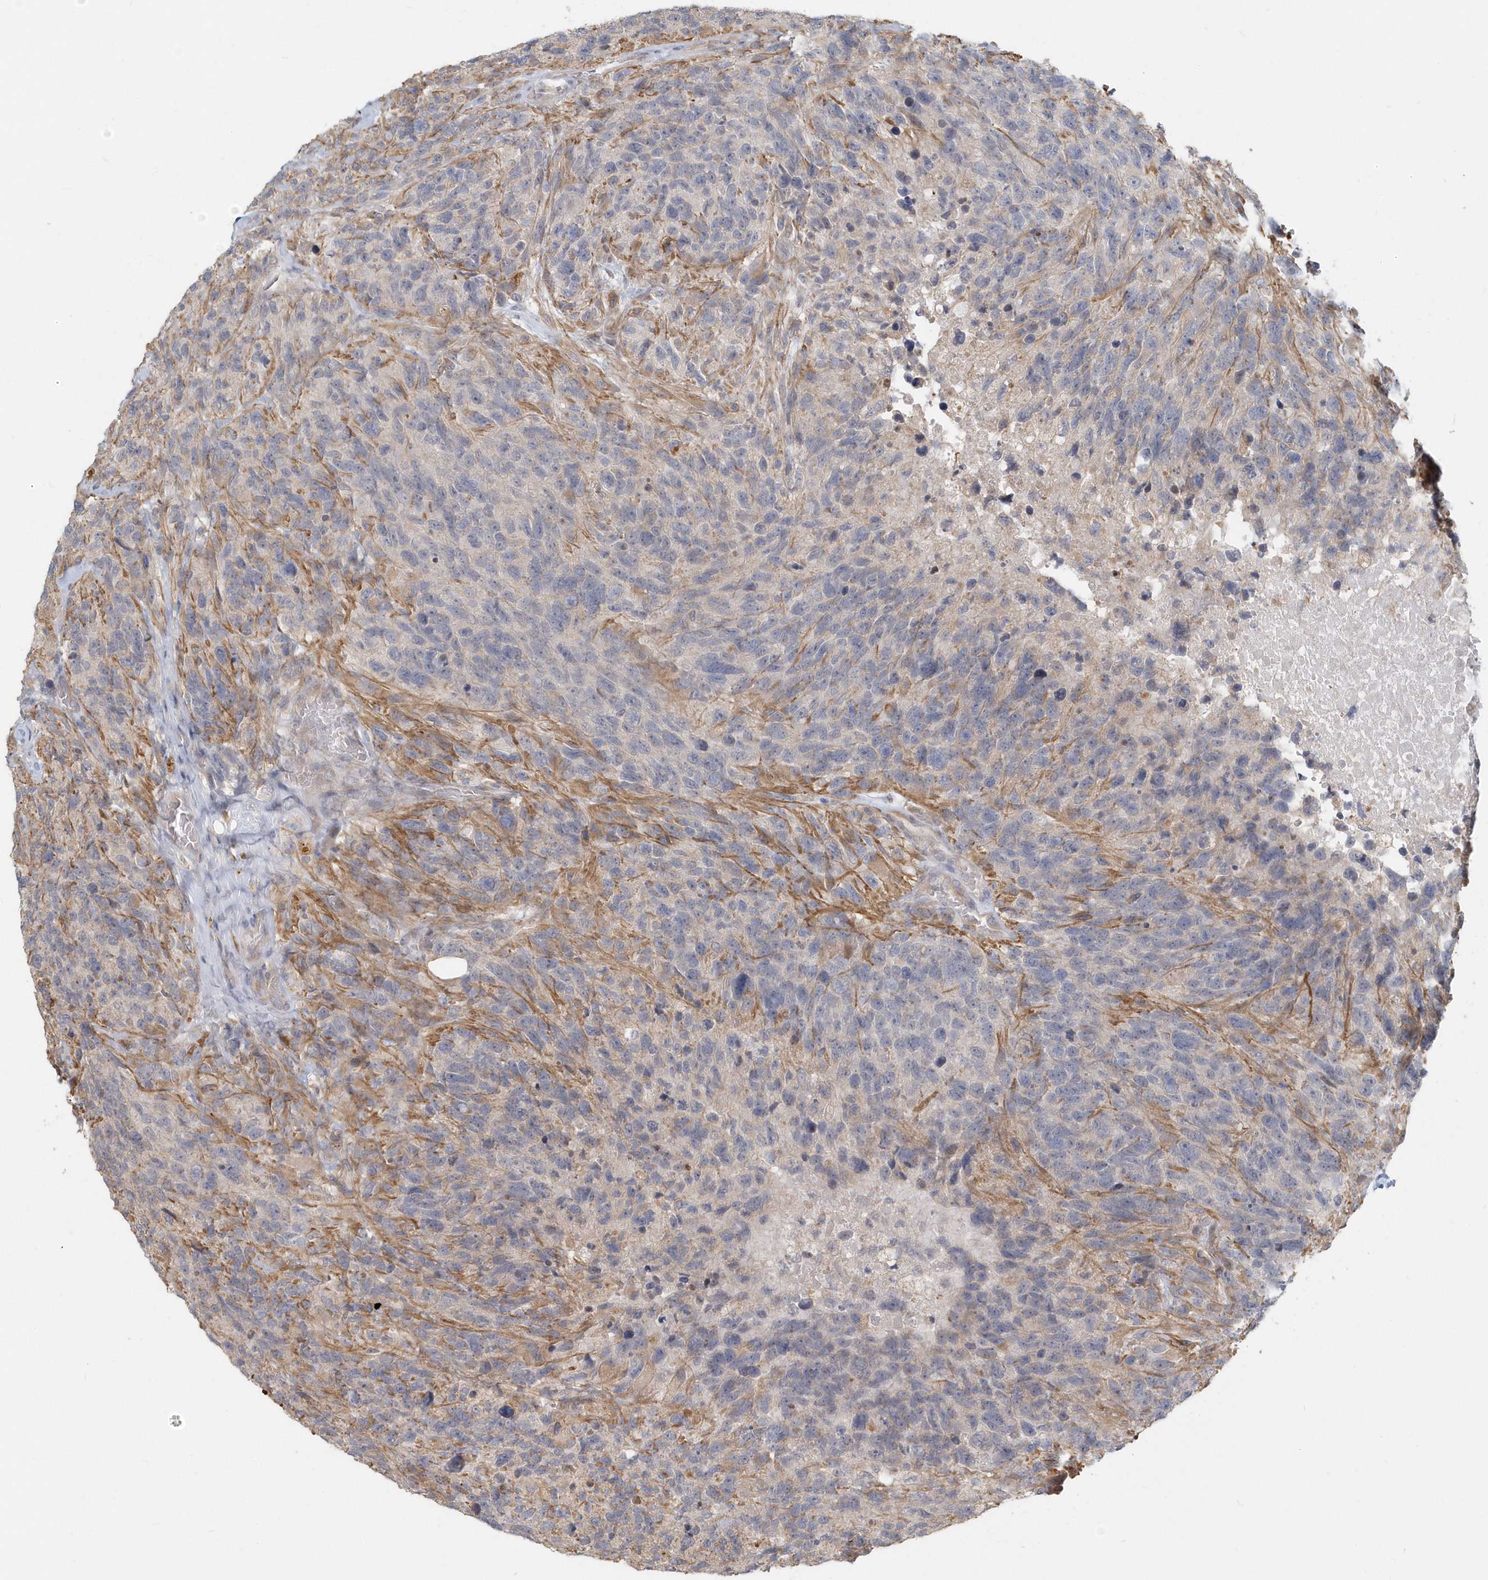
{"staining": {"intensity": "negative", "quantity": "none", "location": "none"}, "tissue": "glioma", "cell_type": "Tumor cells", "image_type": "cancer", "snomed": [{"axis": "morphology", "description": "Glioma, malignant, High grade"}, {"axis": "topography", "description": "Brain"}], "caption": "The micrograph displays no staining of tumor cells in glioma.", "gene": "NAPB", "patient": {"sex": "male", "age": 69}}